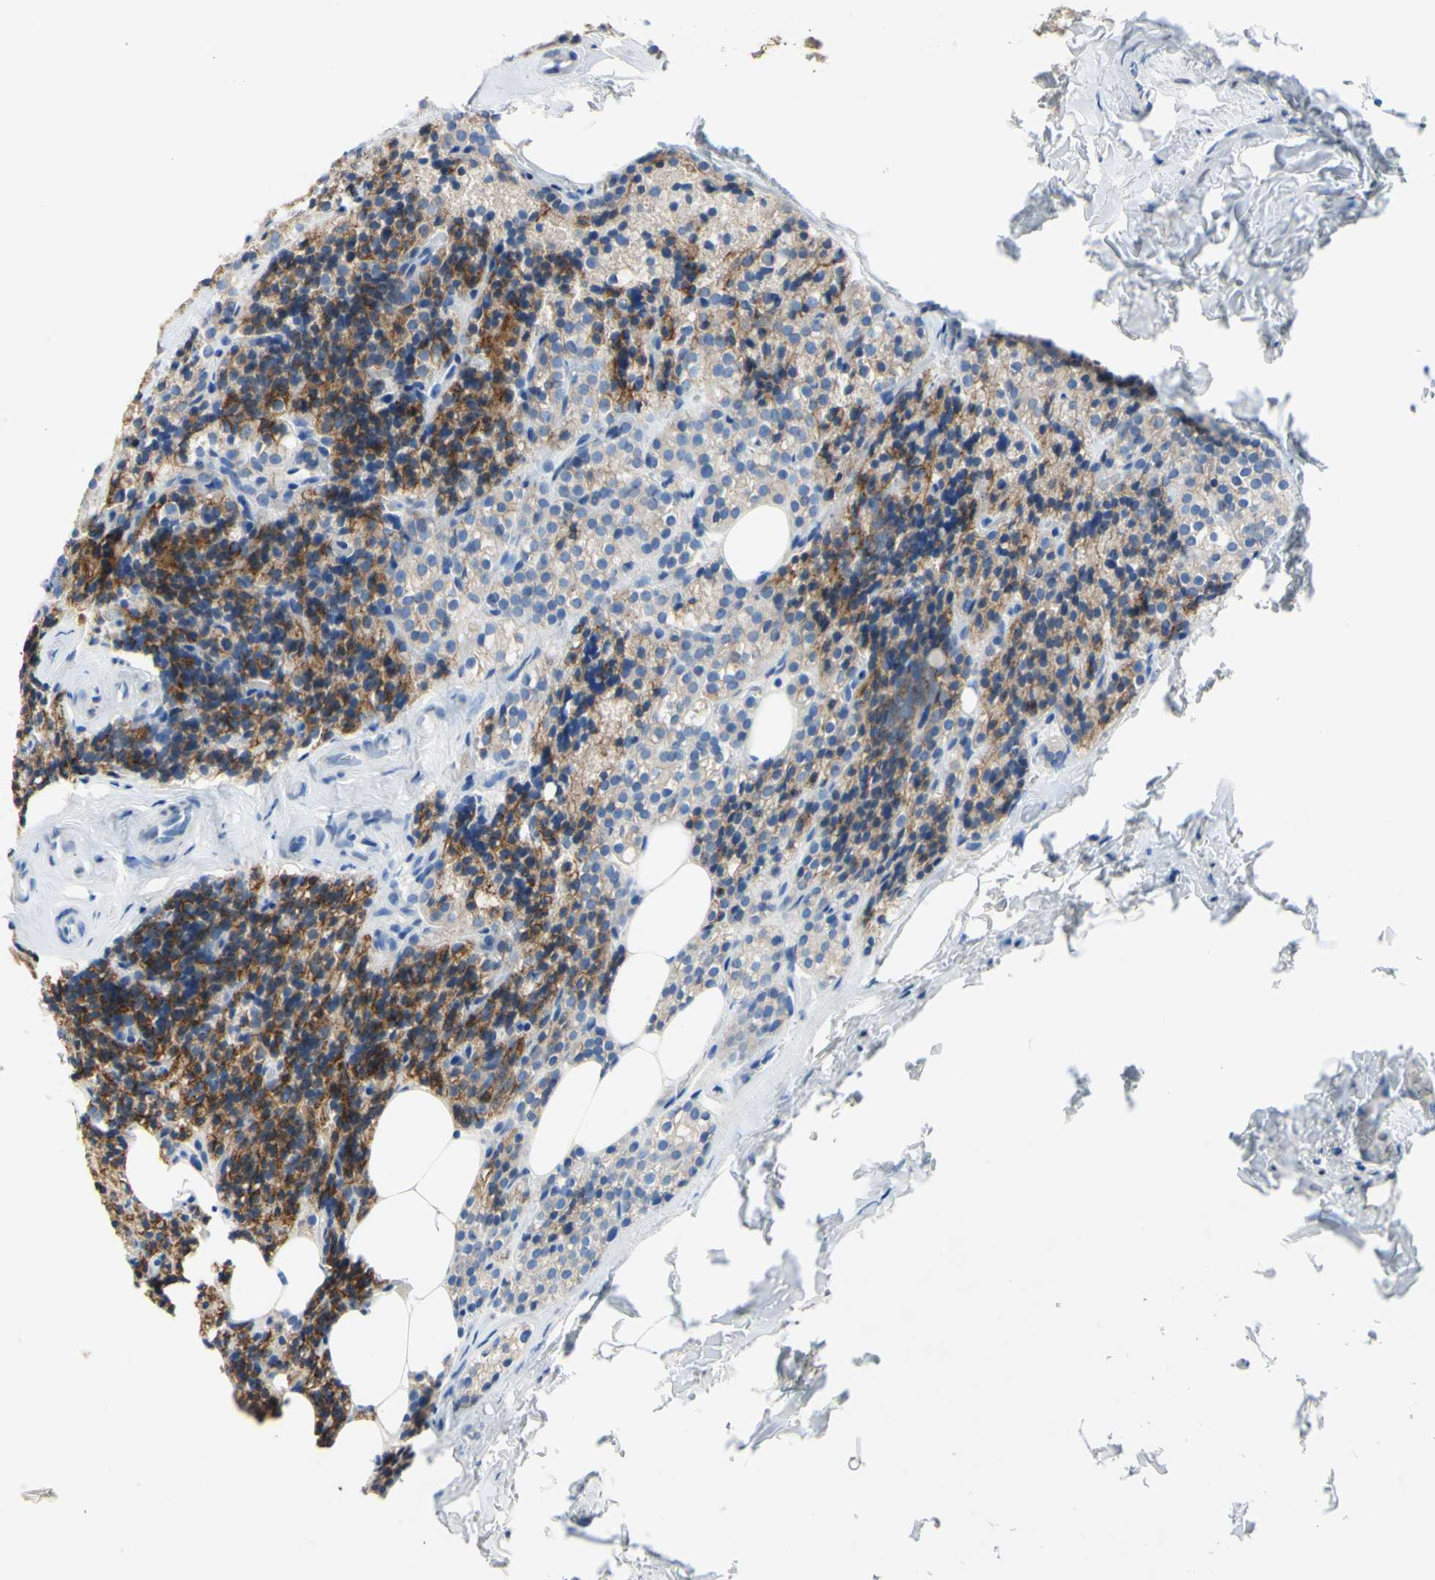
{"staining": {"intensity": "strong", "quantity": "<25%", "location": "cytoplasmic/membranous"}, "tissue": "parathyroid gland", "cell_type": "Glandular cells", "image_type": "normal", "snomed": [{"axis": "morphology", "description": "Normal tissue, NOS"}, {"axis": "morphology", "description": "Atrophy, NOS"}, {"axis": "topography", "description": "Parathyroid gland"}], "caption": "IHC of benign parathyroid gland shows medium levels of strong cytoplasmic/membranous staining in approximately <25% of glandular cells.", "gene": "DSC2", "patient": {"sex": "female", "age": 54}}